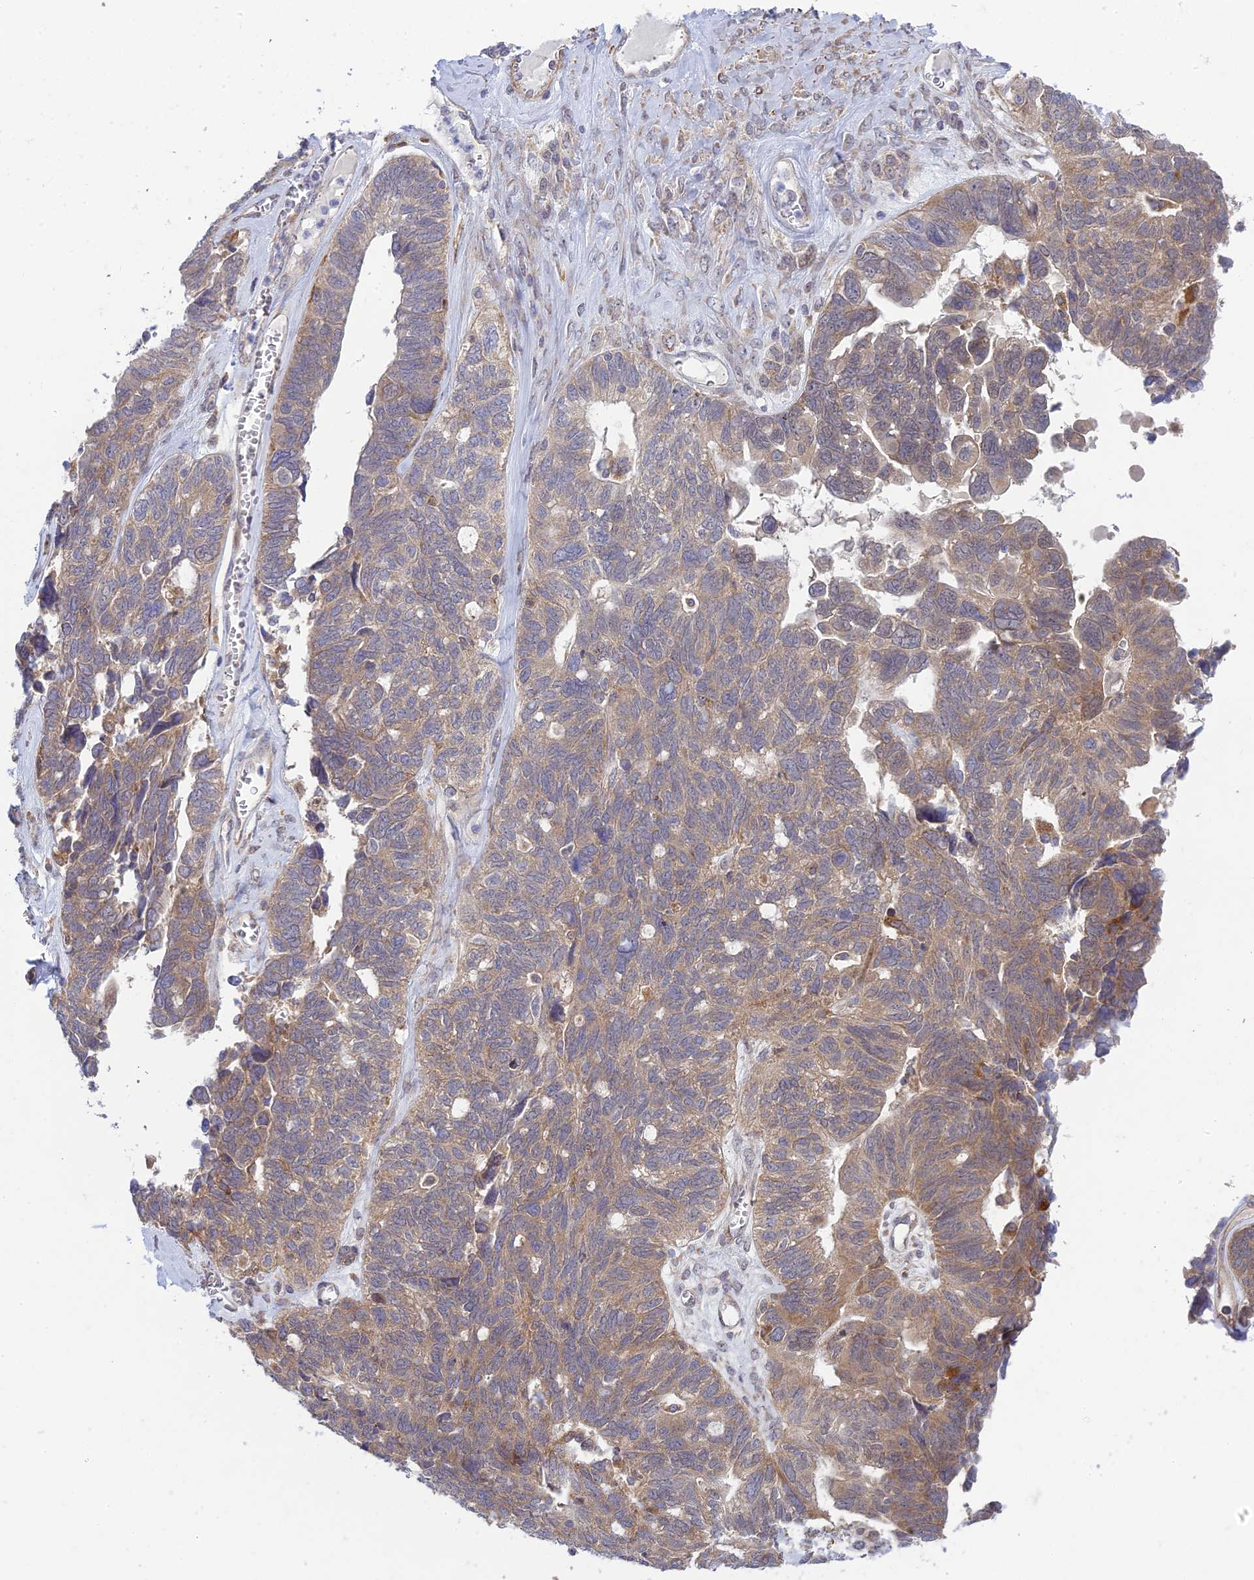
{"staining": {"intensity": "weak", "quantity": ">75%", "location": "cytoplasmic/membranous"}, "tissue": "ovarian cancer", "cell_type": "Tumor cells", "image_type": "cancer", "snomed": [{"axis": "morphology", "description": "Cystadenocarcinoma, serous, NOS"}, {"axis": "topography", "description": "Ovary"}], "caption": "Immunohistochemical staining of human ovarian serous cystadenocarcinoma shows weak cytoplasmic/membranous protein expression in about >75% of tumor cells. (brown staining indicates protein expression, while blue staining denotes nuclei).", "gene": "INCA1", "patient": {"sex": "female", "age": 79}}